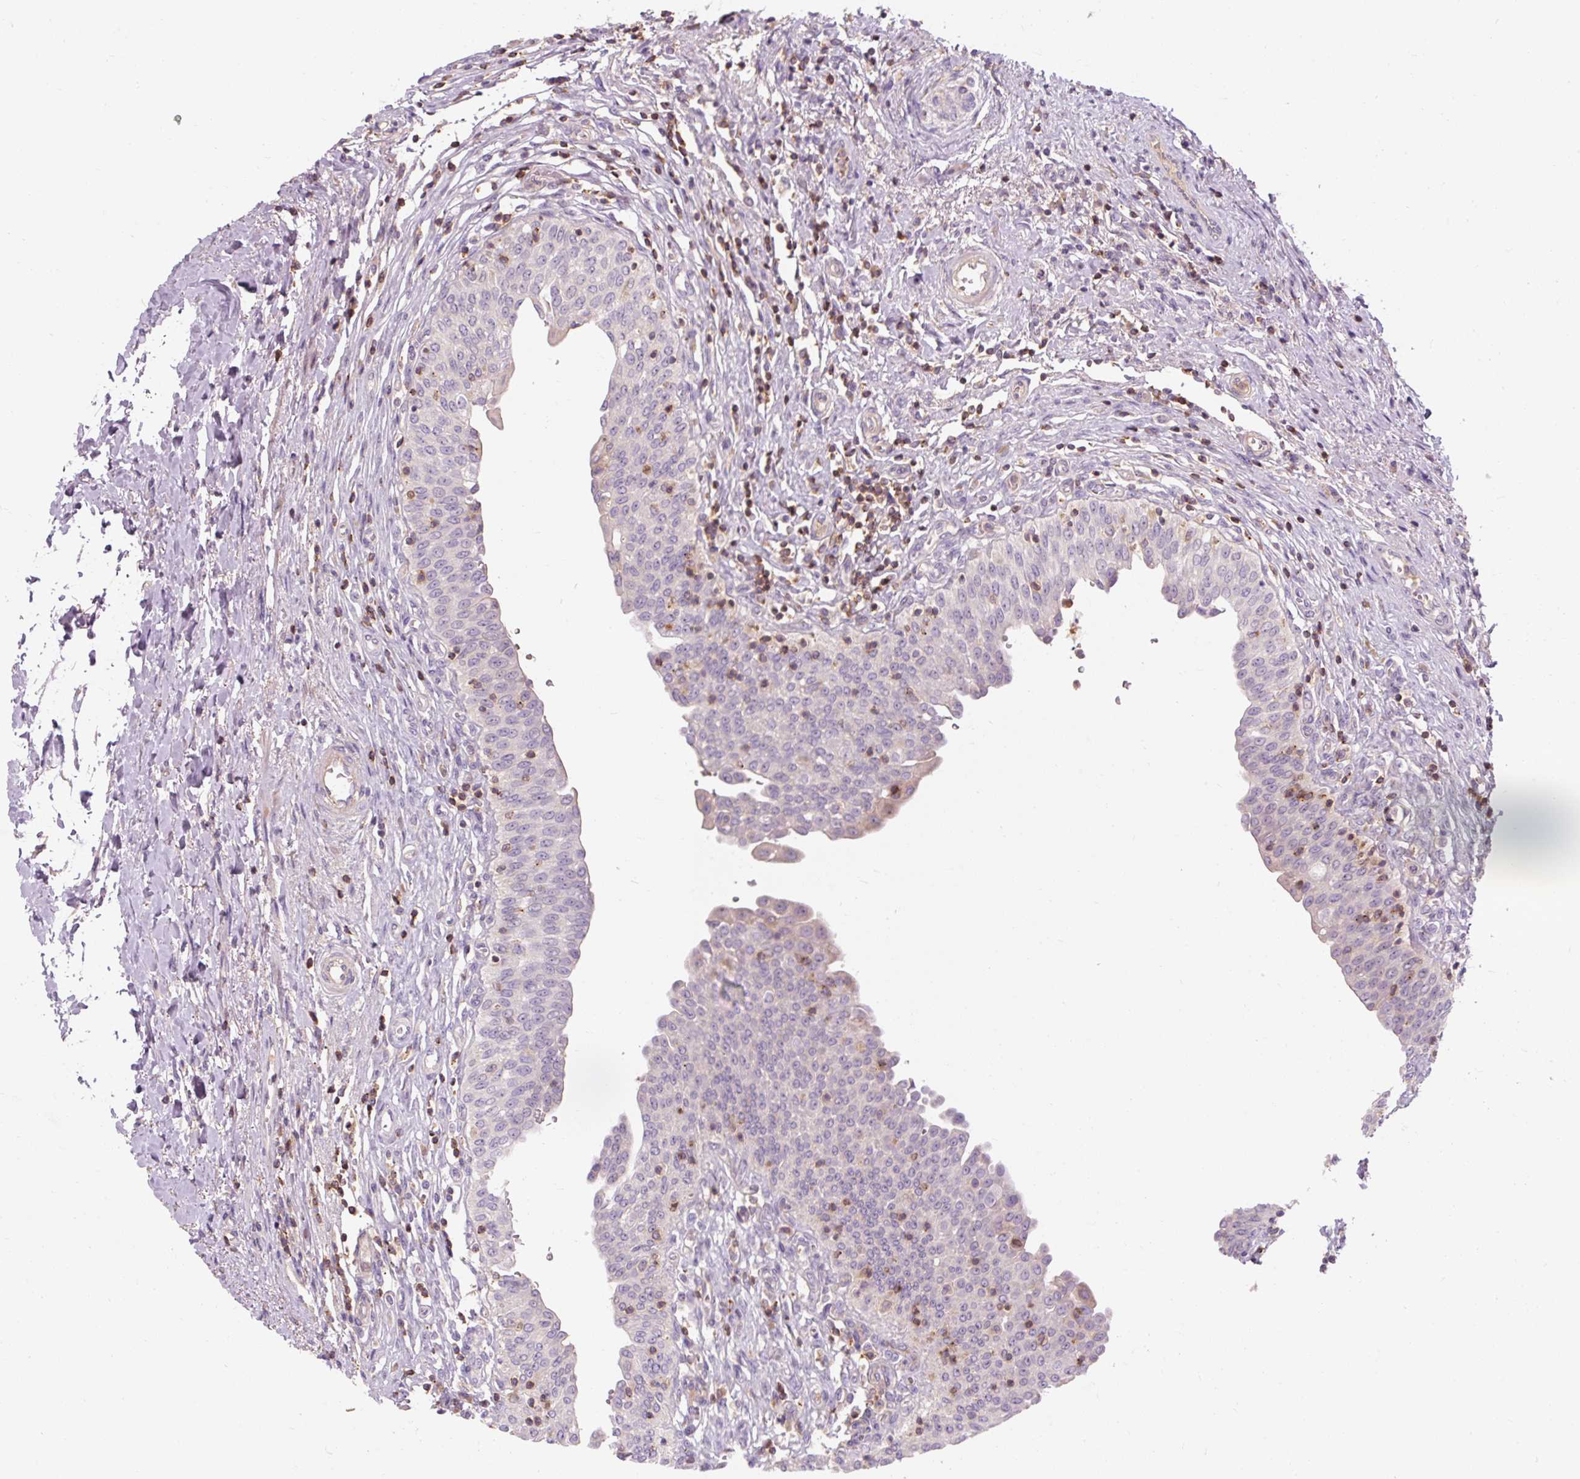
{"staining": {"intensity": "moderate", "quantity": "<25%", "location": "nuclear"}, "tissue": "urinary bladder", "cell_type": "Urothelial cells", "image_type": "normal", "snomed": [{"axis": "morphology", "description": "Normal tissue, NOS"}, {"axis": "topography", "description": "Urinary bladder"}], "caption": "Immunohistochemical staining of benign human urinary bladder demonstrates <25% levels of moderate nuclear protein positivity in about <25% of urothelial cells.", "gene": "TIGD2", "patient": {"sex": "male", "age": 71}}